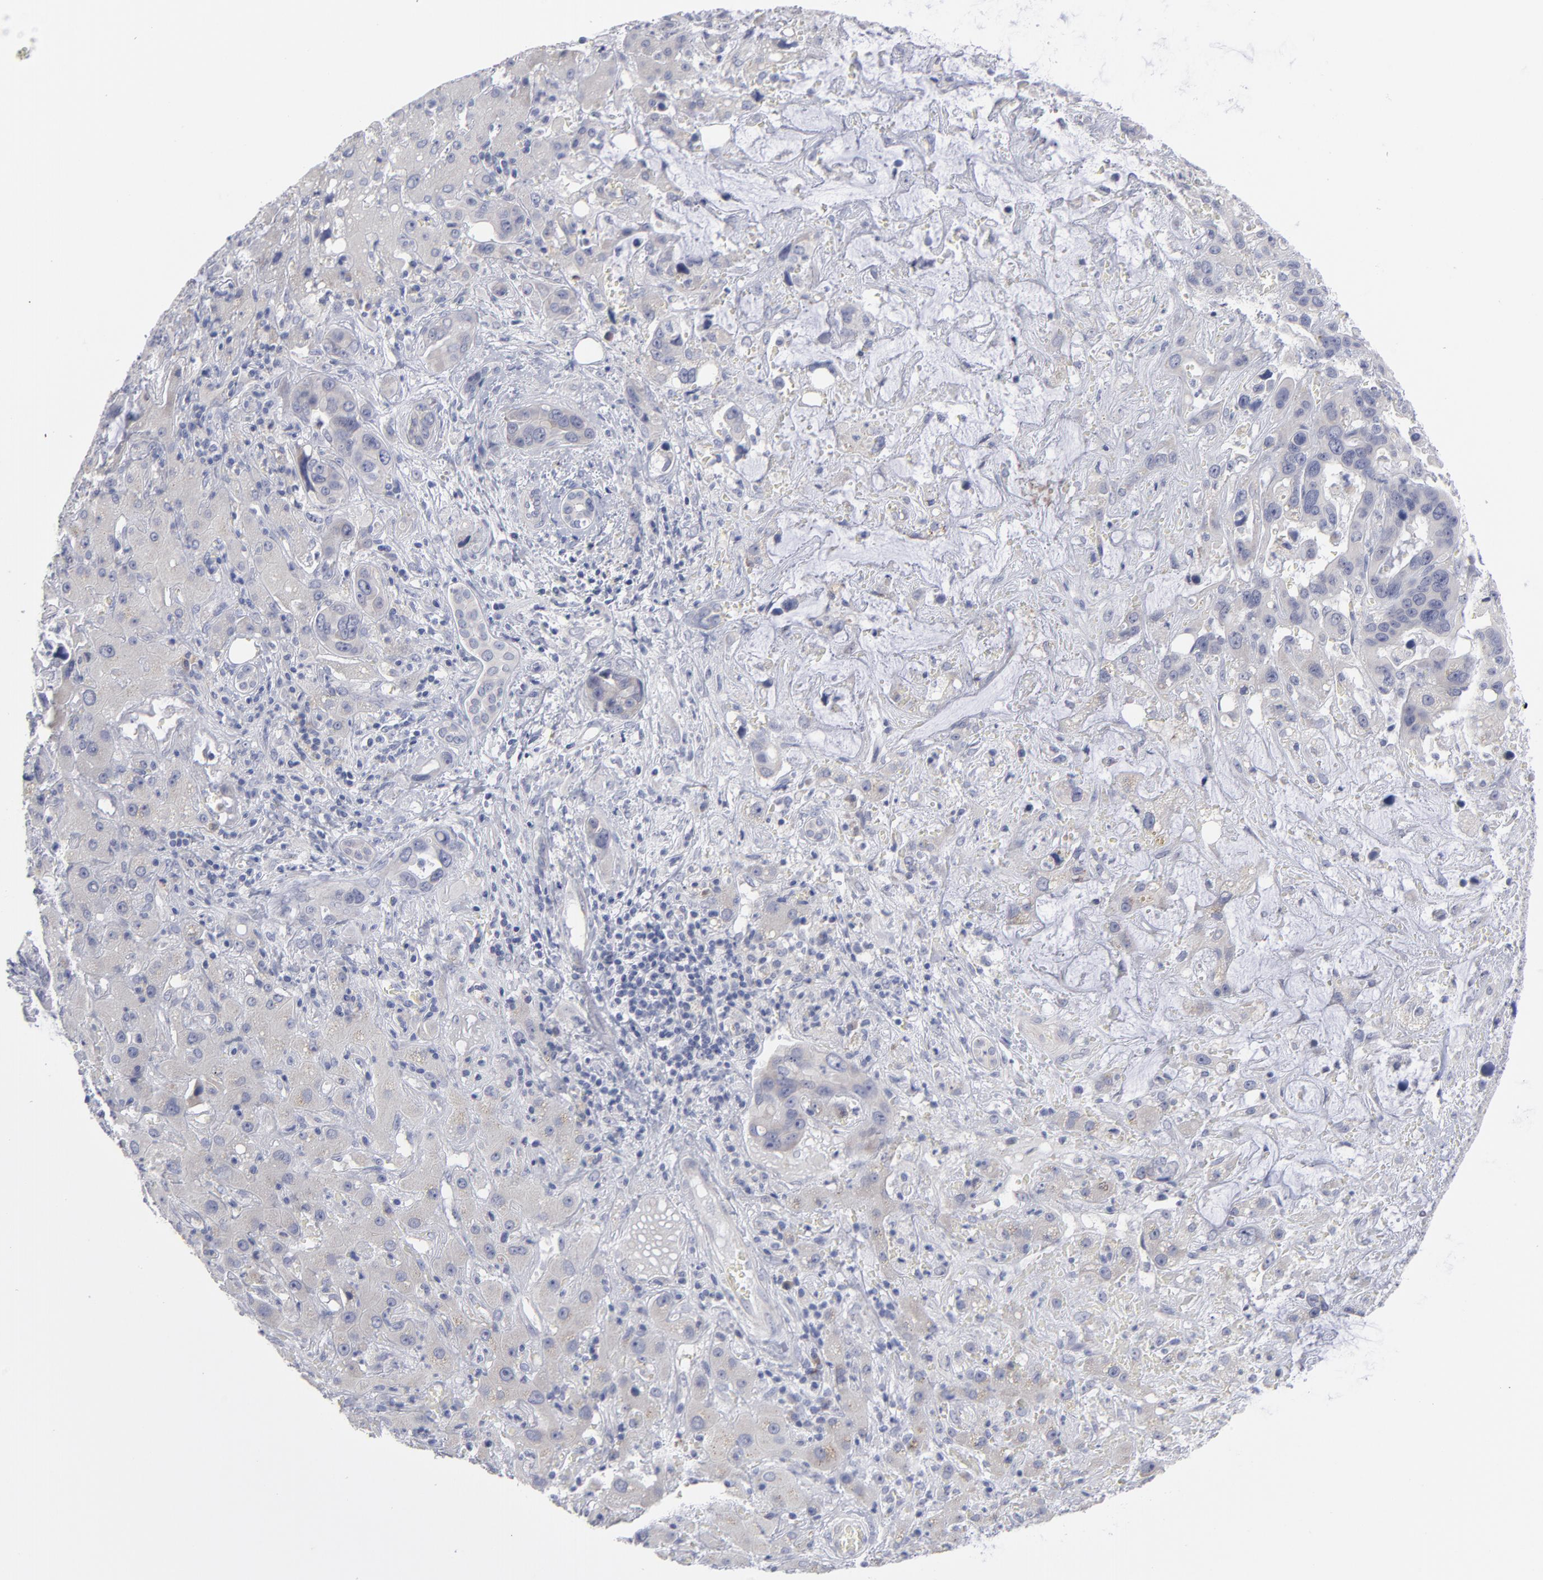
{"staining": {"intensity": "negative", "quantity": "none", "location": "none"}, "tissue": "liver cancer", "cell_type": "Tumor cells", "image_type": "cancer", "snomed": [{"axis": "morphology", "description": "Cholangiocarcinoma"}, {"axis": "topography", "description": "Liver"}], "caption": "Immunohistochemistry (IHC) histopathology image of human liver cancer (cholangiocarcinoma) stained for a protein (brown), which reveals no positivity in tumor cells.", "gene": "RPS24", "patient": {"sex": "female", "age": 65}}